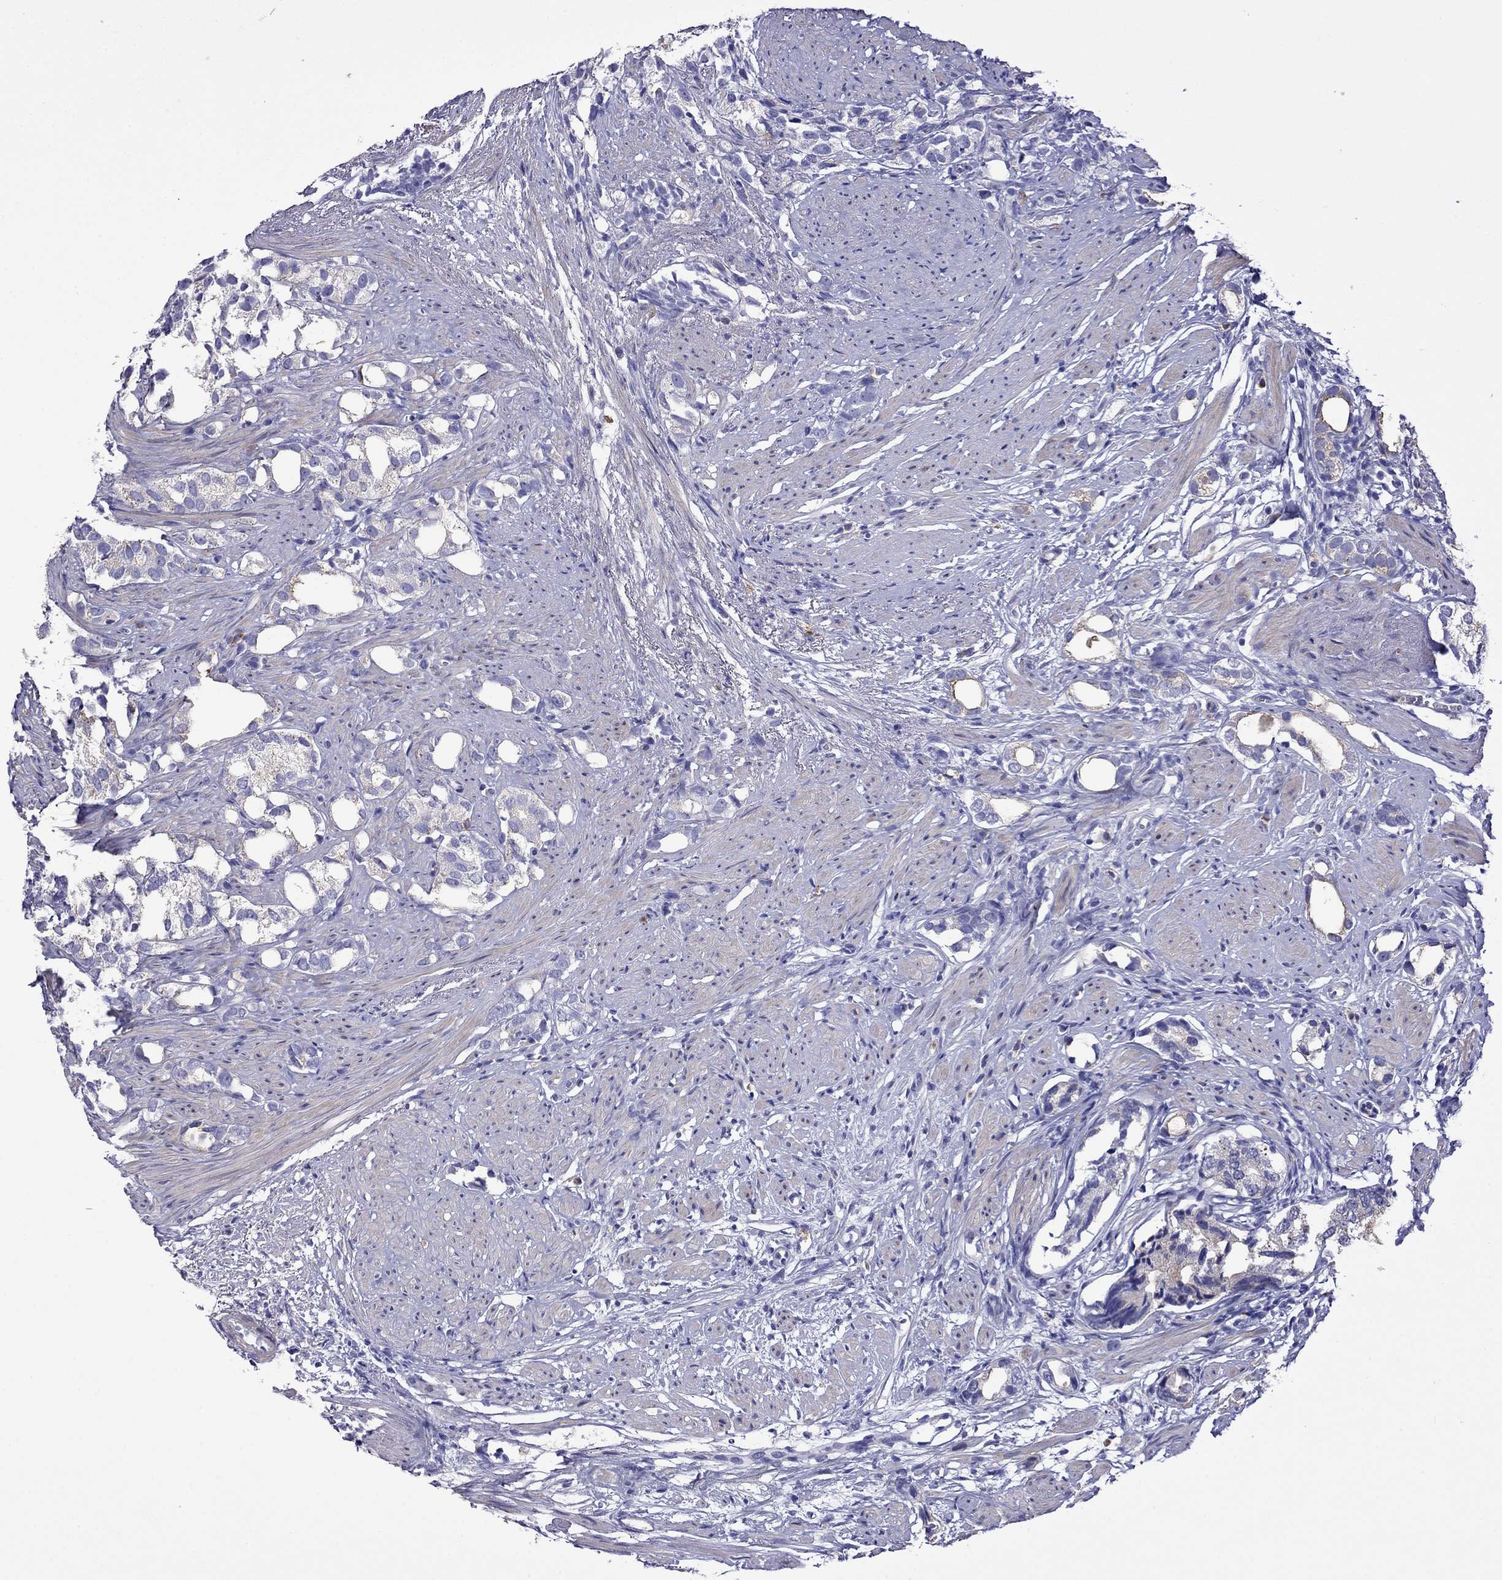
{"staining": {"intensity": "negative", "quantity": "none", "location": "none"}, "tissue": "prostate cancer", "cell_type": "Tumor cells", "image_type": "cancer", "snomed": [{"axis": "morphology", "description": "Adenocarcinoma, High grade"}, {"axis": "topography", "description": "Prostate"}], "caption": "Protein analysis of adenocarcinoma (high-grade) (prostate) exhibits no significant staining in tumor cells.", "gene": "STAR", "patient": {"sex": "male", "age": 82}}